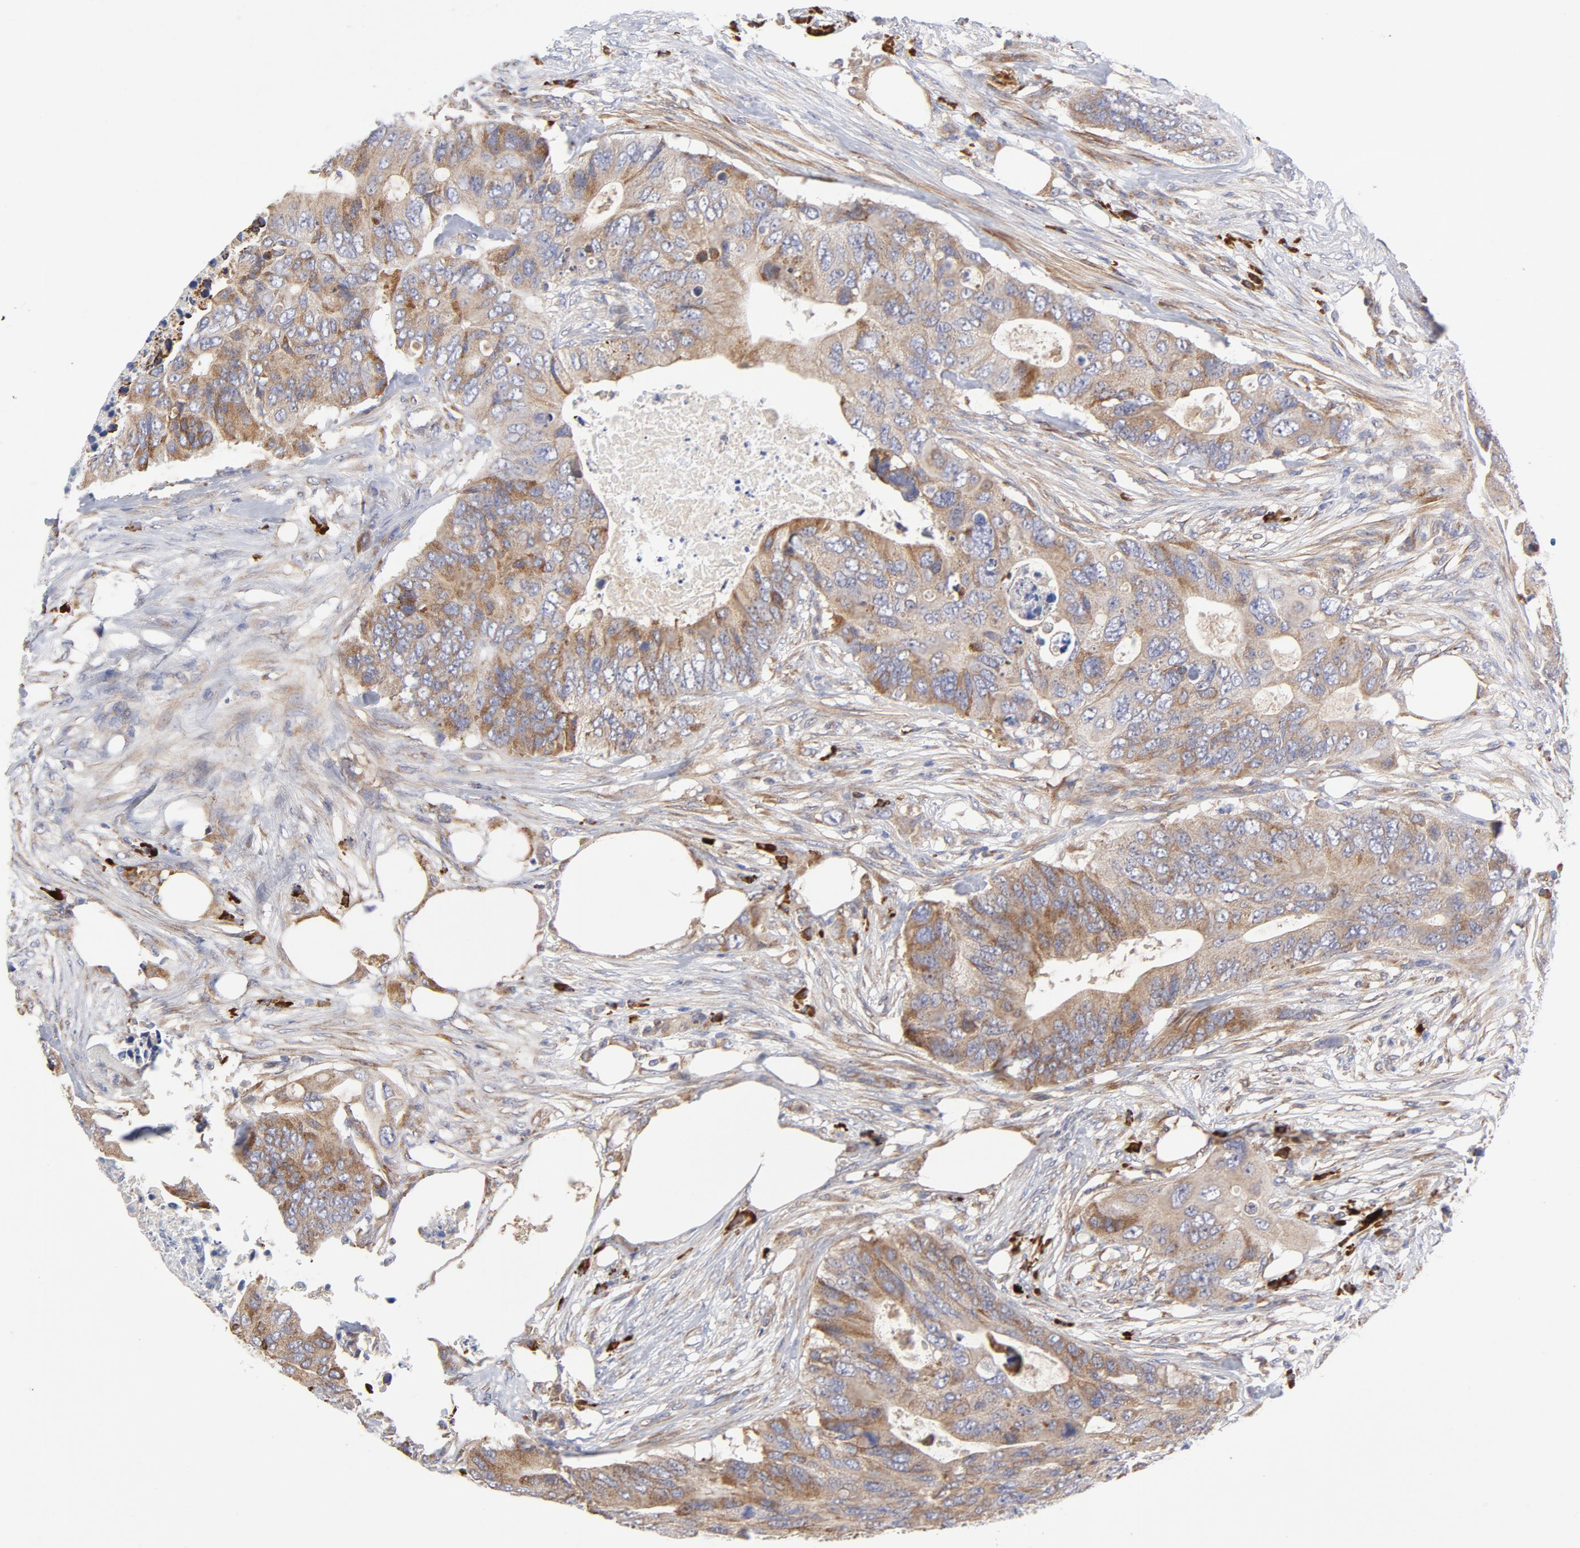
{"staining": {"intensity": "weak", "quantity": ">75%", "location": "cytoplasmic/membranous"}, "tissue": "colorectal cancer", "cell_type": "Tumor cells", "image_type": "cancer", "snomed": [{"axis": "morphology", "description": "Adenocarcinoma, NOS"}, {"axis": "topography", "description": "Colon"}], "caption": "Colorectal adenocarcinoma stained with DAB immunohistochemistry reveals low levels of weak cytoplasmic/membranous staining in about >75% of tumor cells.", "gene": "RAPGEF3", "patient": {"sex": "male", "age": 71}}